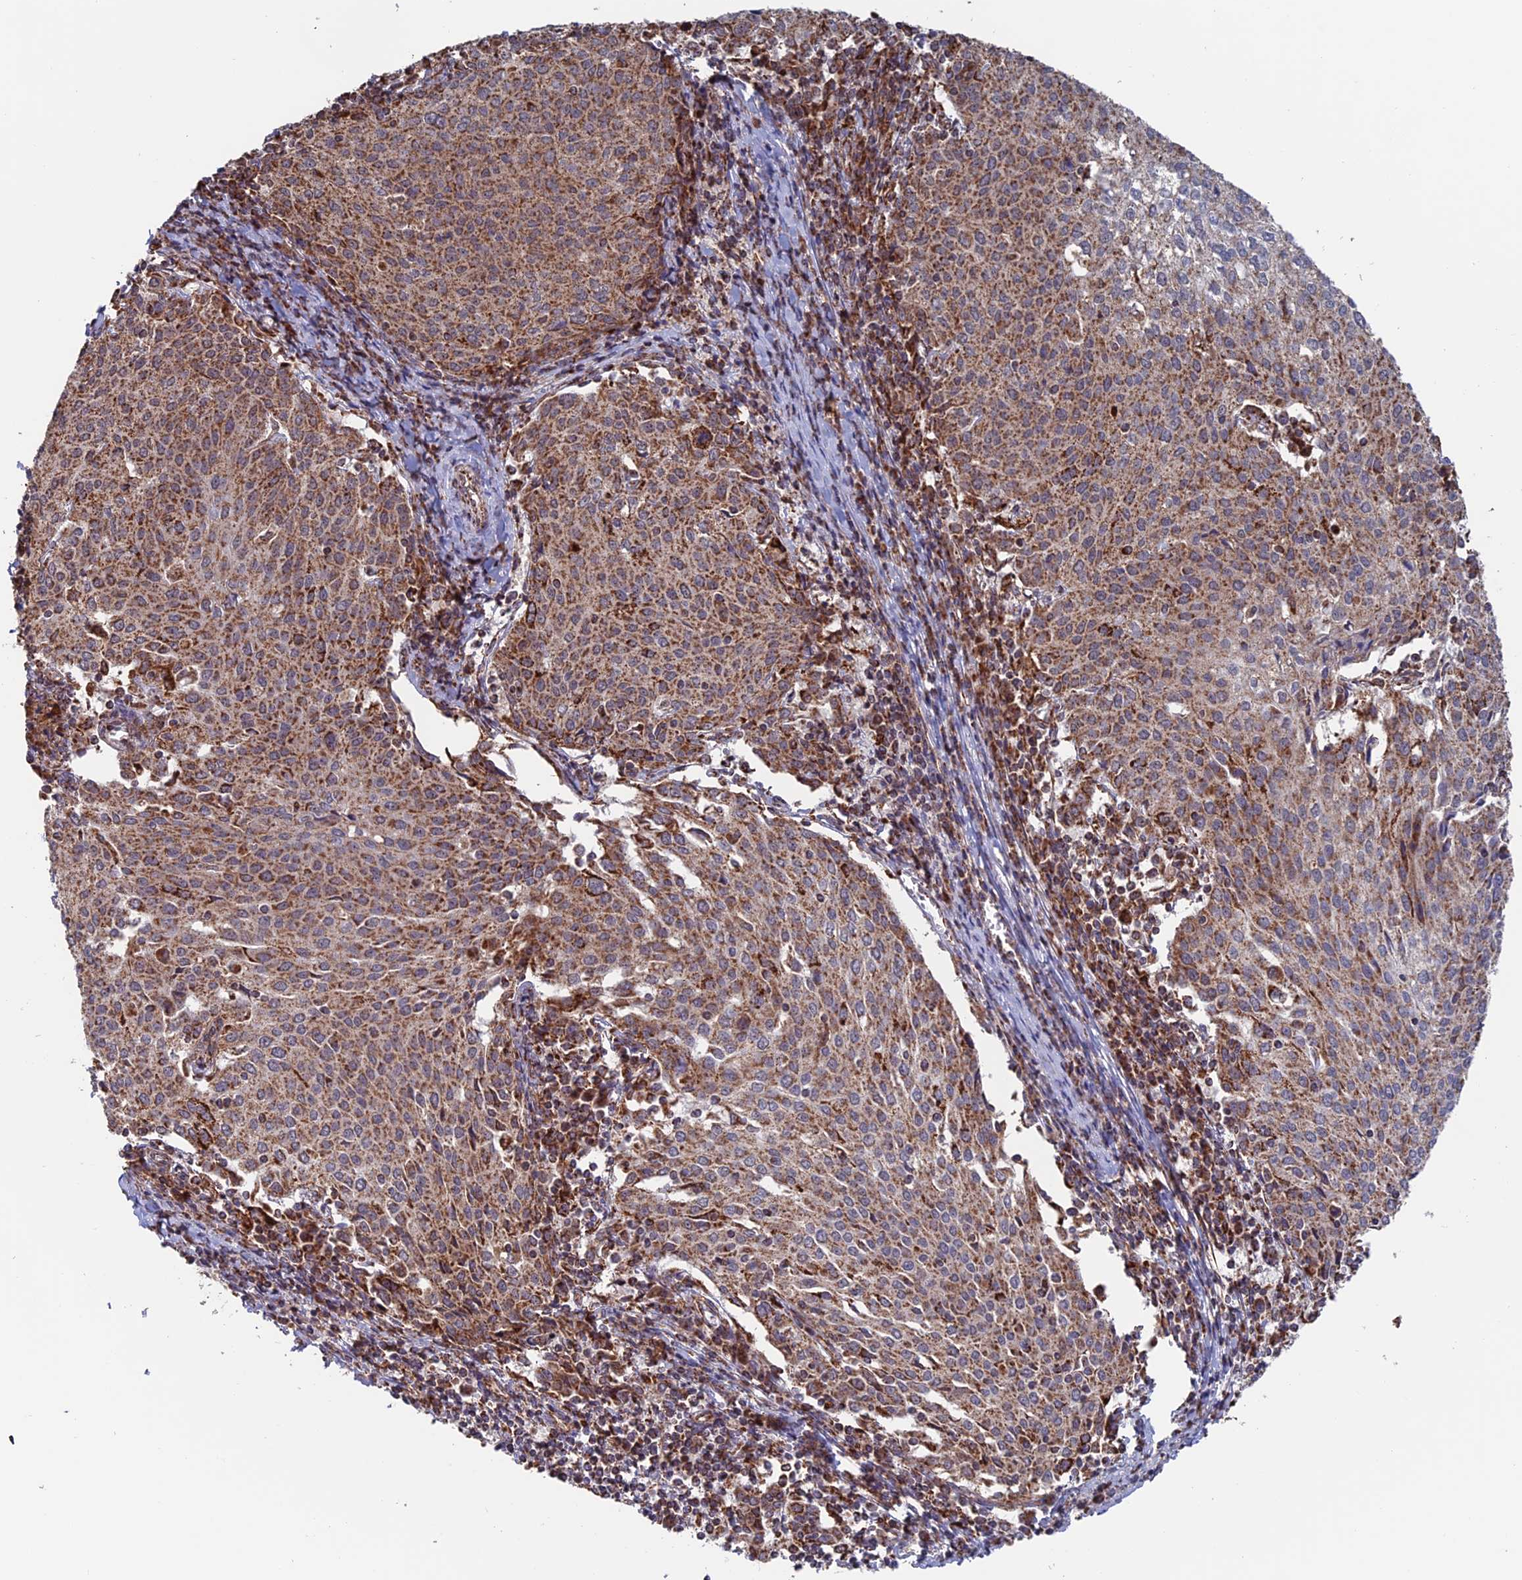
{"staining": {"intensity": "moderate", "quantity": ">75%", "location": "cytoplasmic/membranous"}, "tissue": "cervical cancer", "cell_type": "Tumor cells", "image_type": "cancer", "snomed": [{"axis": "morphology", "description": "Squamous cell carcinoma, NOS"}, {"axis": "topography", "description": "Cervix"}], "caption": "Immunohistochemistry (IHC) staining of cervical cancer, which reveals medium levels of moderate cytoplasmic/membranous expression in about >75% of tumor cells indicating moderate cytoplasmic/membranous protein staining. The staining was performed using DAB (3,3'-diaminobenzidine) (brown) for protein detection and nuclei were counterstained in hematoxylin (blue).", "gene": "DTYMK", "patient": {"sex": "female", "age": 46}}